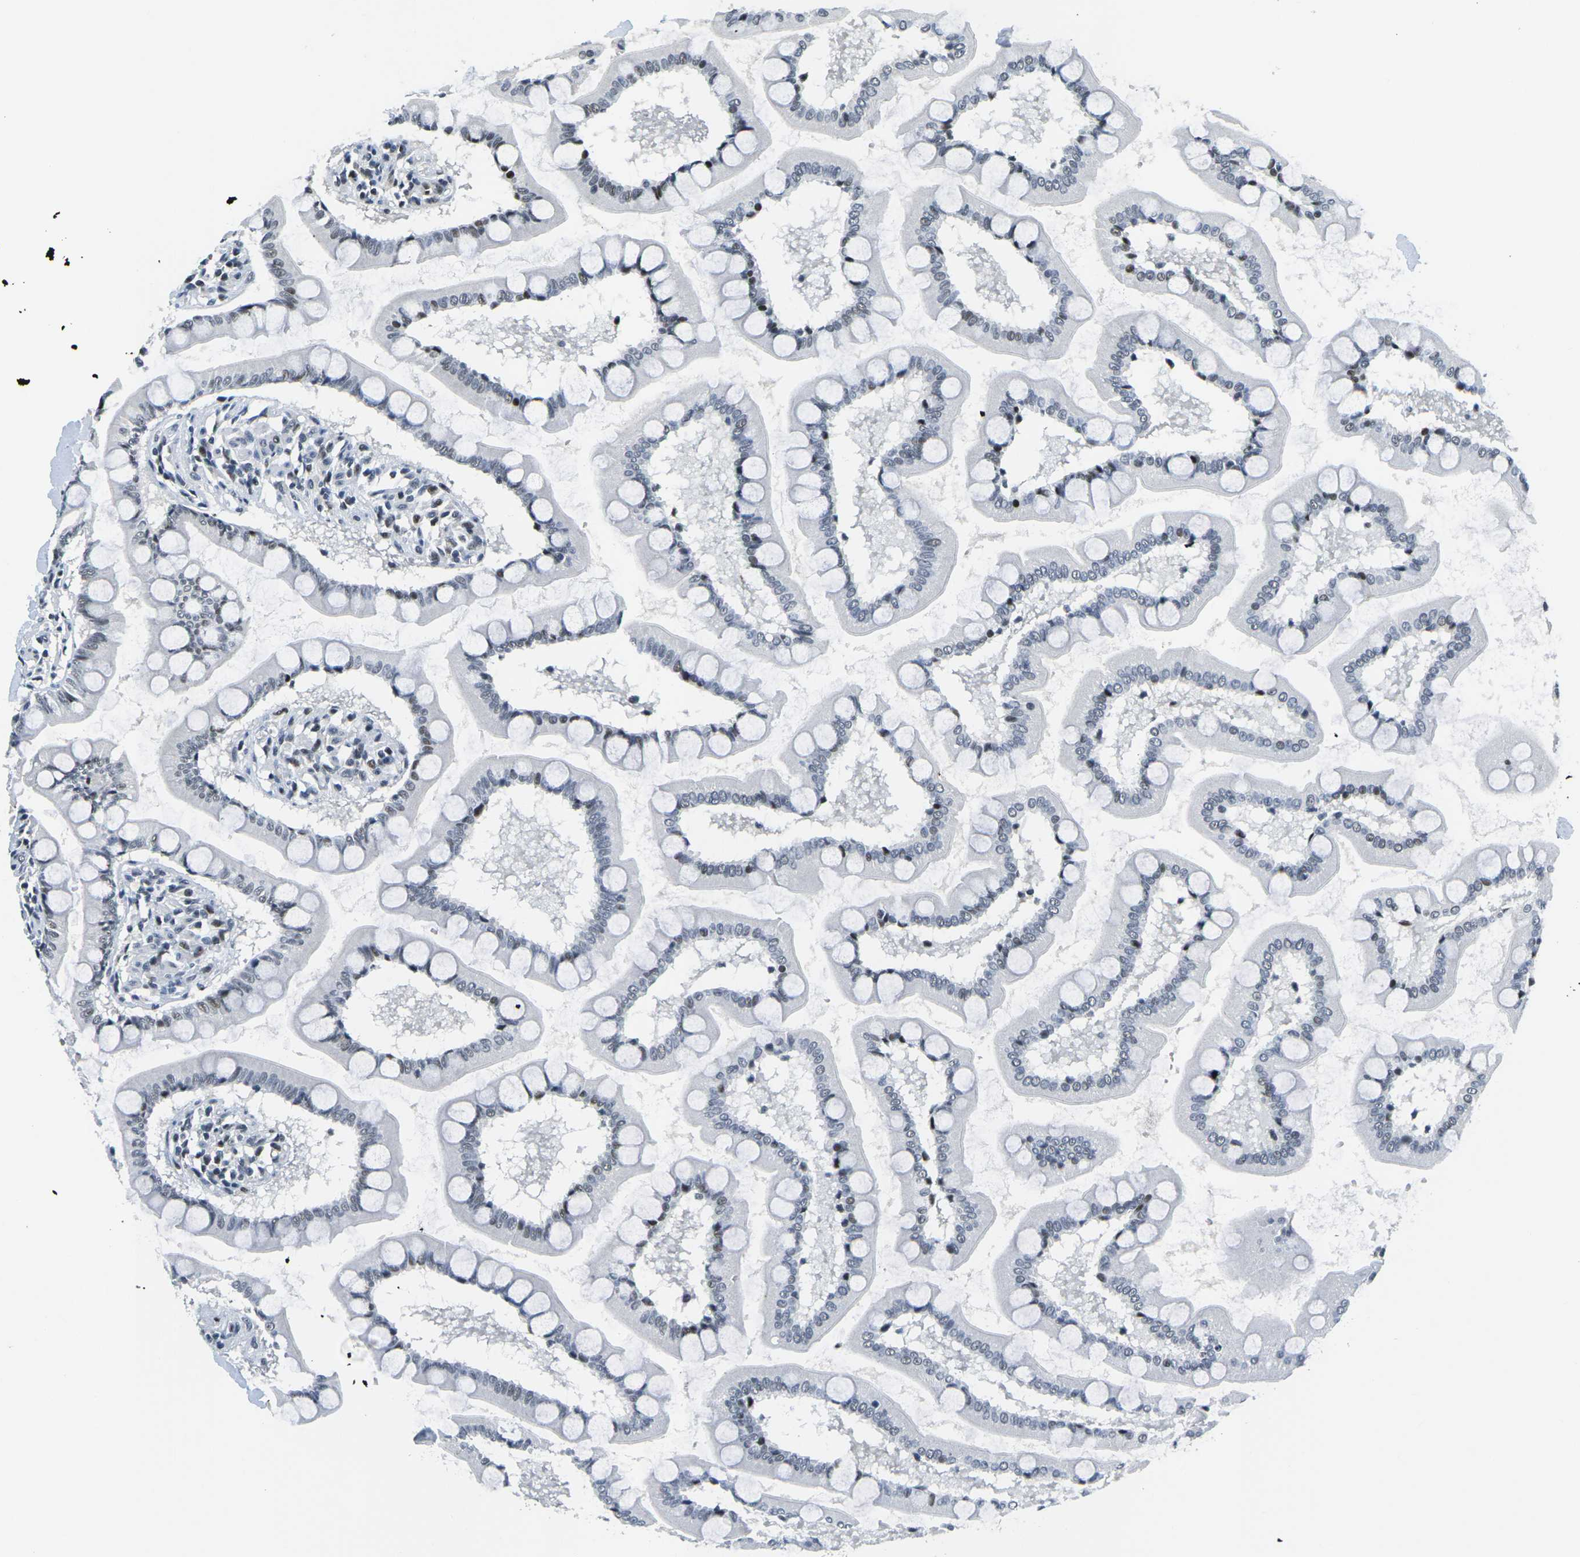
{"staining": {"intensity": "moderate", "quantity": "<25%", "location": "nuclear"}, "tissue": "small intestine", "cell_type": "Glandular cells", "image_type": "normal", "snomed": [{"axis": "morphology", "description": "Normal tissue, NOS"}, {"axis": "topography", "description": "Small intestine"}], "caption": "A histopathology image of small intestine stained for a protein exhibits moderate nuclear brown staining in glandular cells. The staining is performed using DAB (3,3'-diaminobenzidine) brown chromogen to label protein expression. The nuclei are counter-stained blue using hematoxylin.", "gene": "PRPF8", "patient": {"sex": "male", "age": 41}}